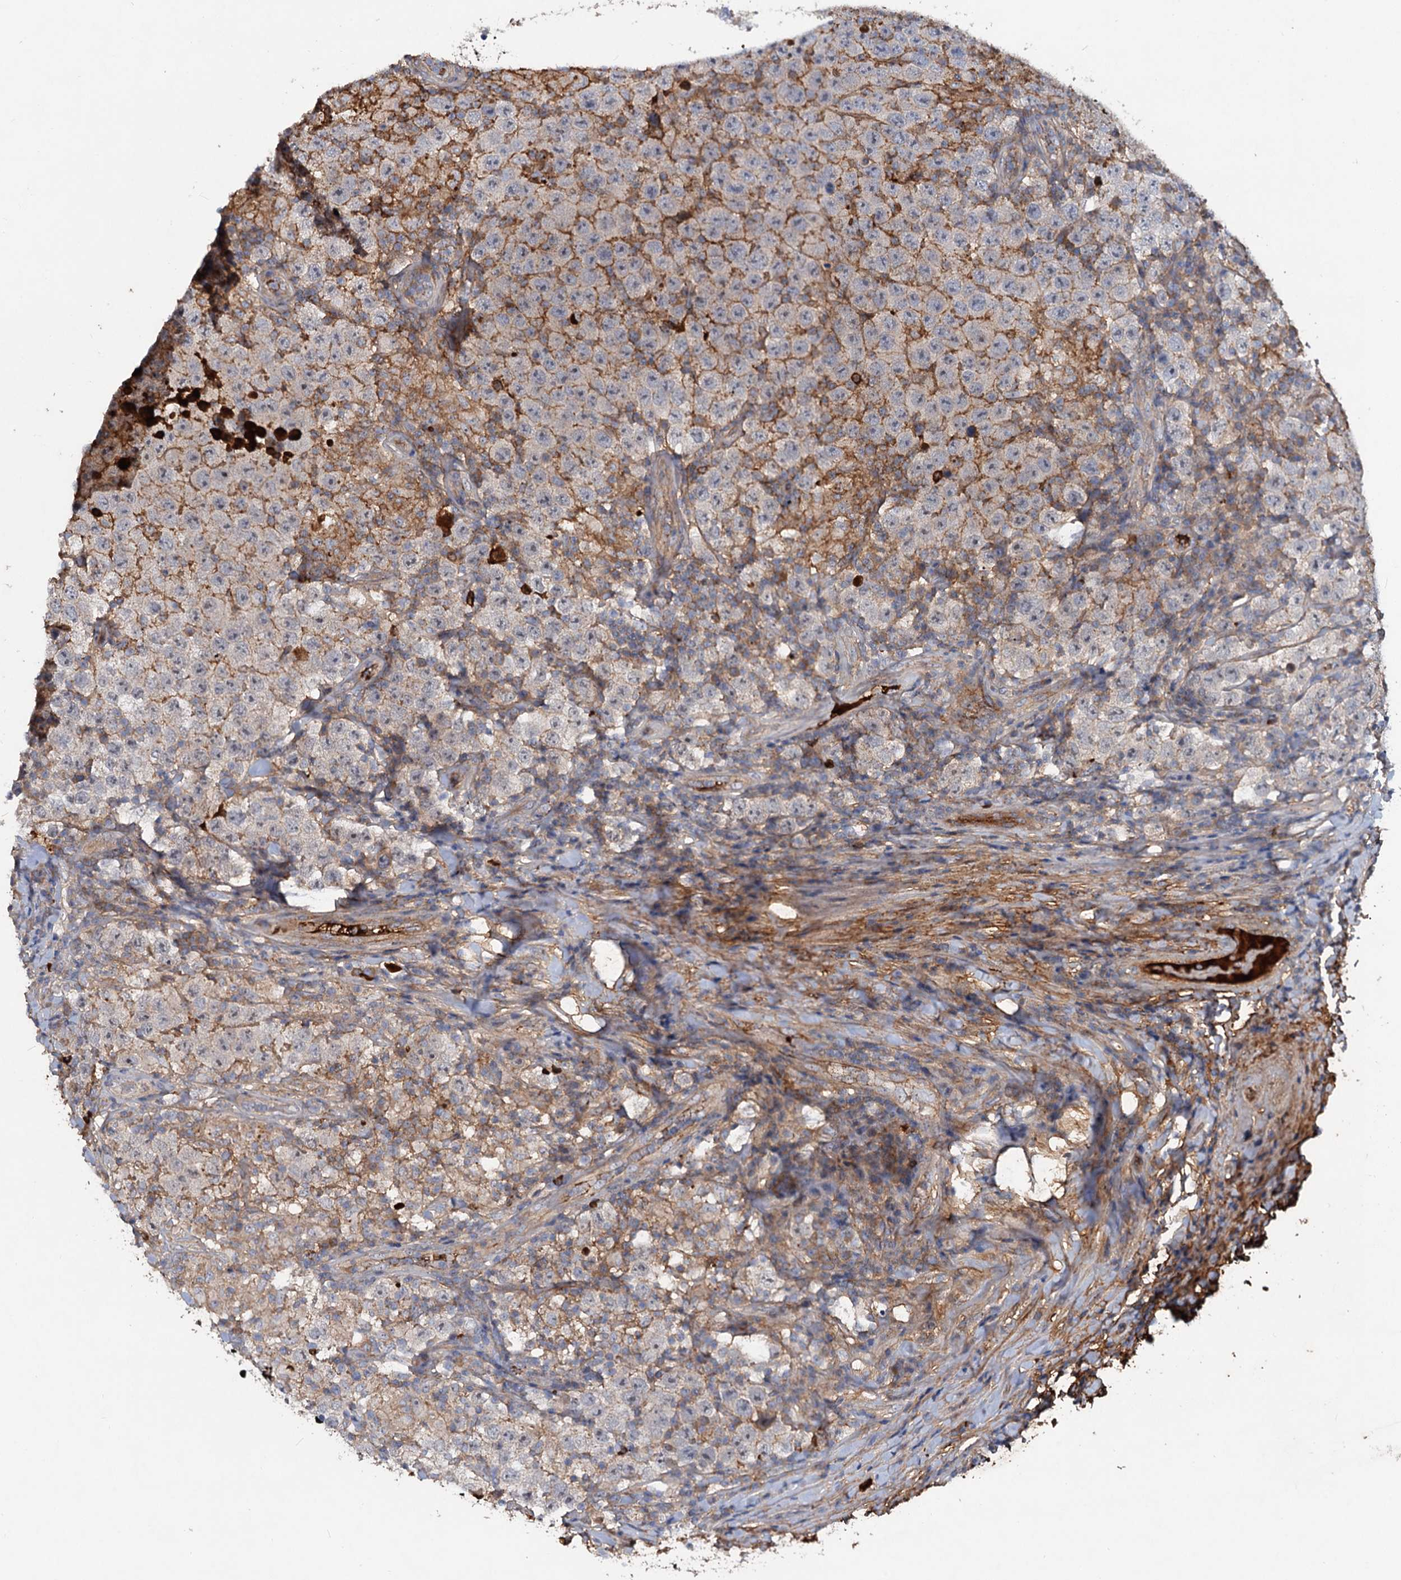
{"staining": {"intensity": "moderate", "quantity": "25%-75%", "location": "cytoplasmic/membranous"}, "tissue": "testis cancer", "cell_type": "Tumor cells", "image_type": "cancer", "snomed": [{"axis": "morphology", "description": "Normal tissue, NOS"}, {"axis": "morphology", "description": "Urothelial carcinoma, High grade"}, {"axis": "morphology", "description": "Seminoma, NOS"}, {"axis": "morphology", "description": "Carcinoma, Embryonal, NOS"}, {"axis": "topography", "description": "Urinary bladder"}, {"axis": "topography", "description": "Testis"}], "caption": "The histopathology image shows immunohistochemical staining of high-grade urothelial carcinoma (testis). There is moderate cytoplasmic/membranous expression is present in approximately 25%-75% of tumor cells.", "gene": "CHRD", "patient": {"sex": "male", "age": 41}}